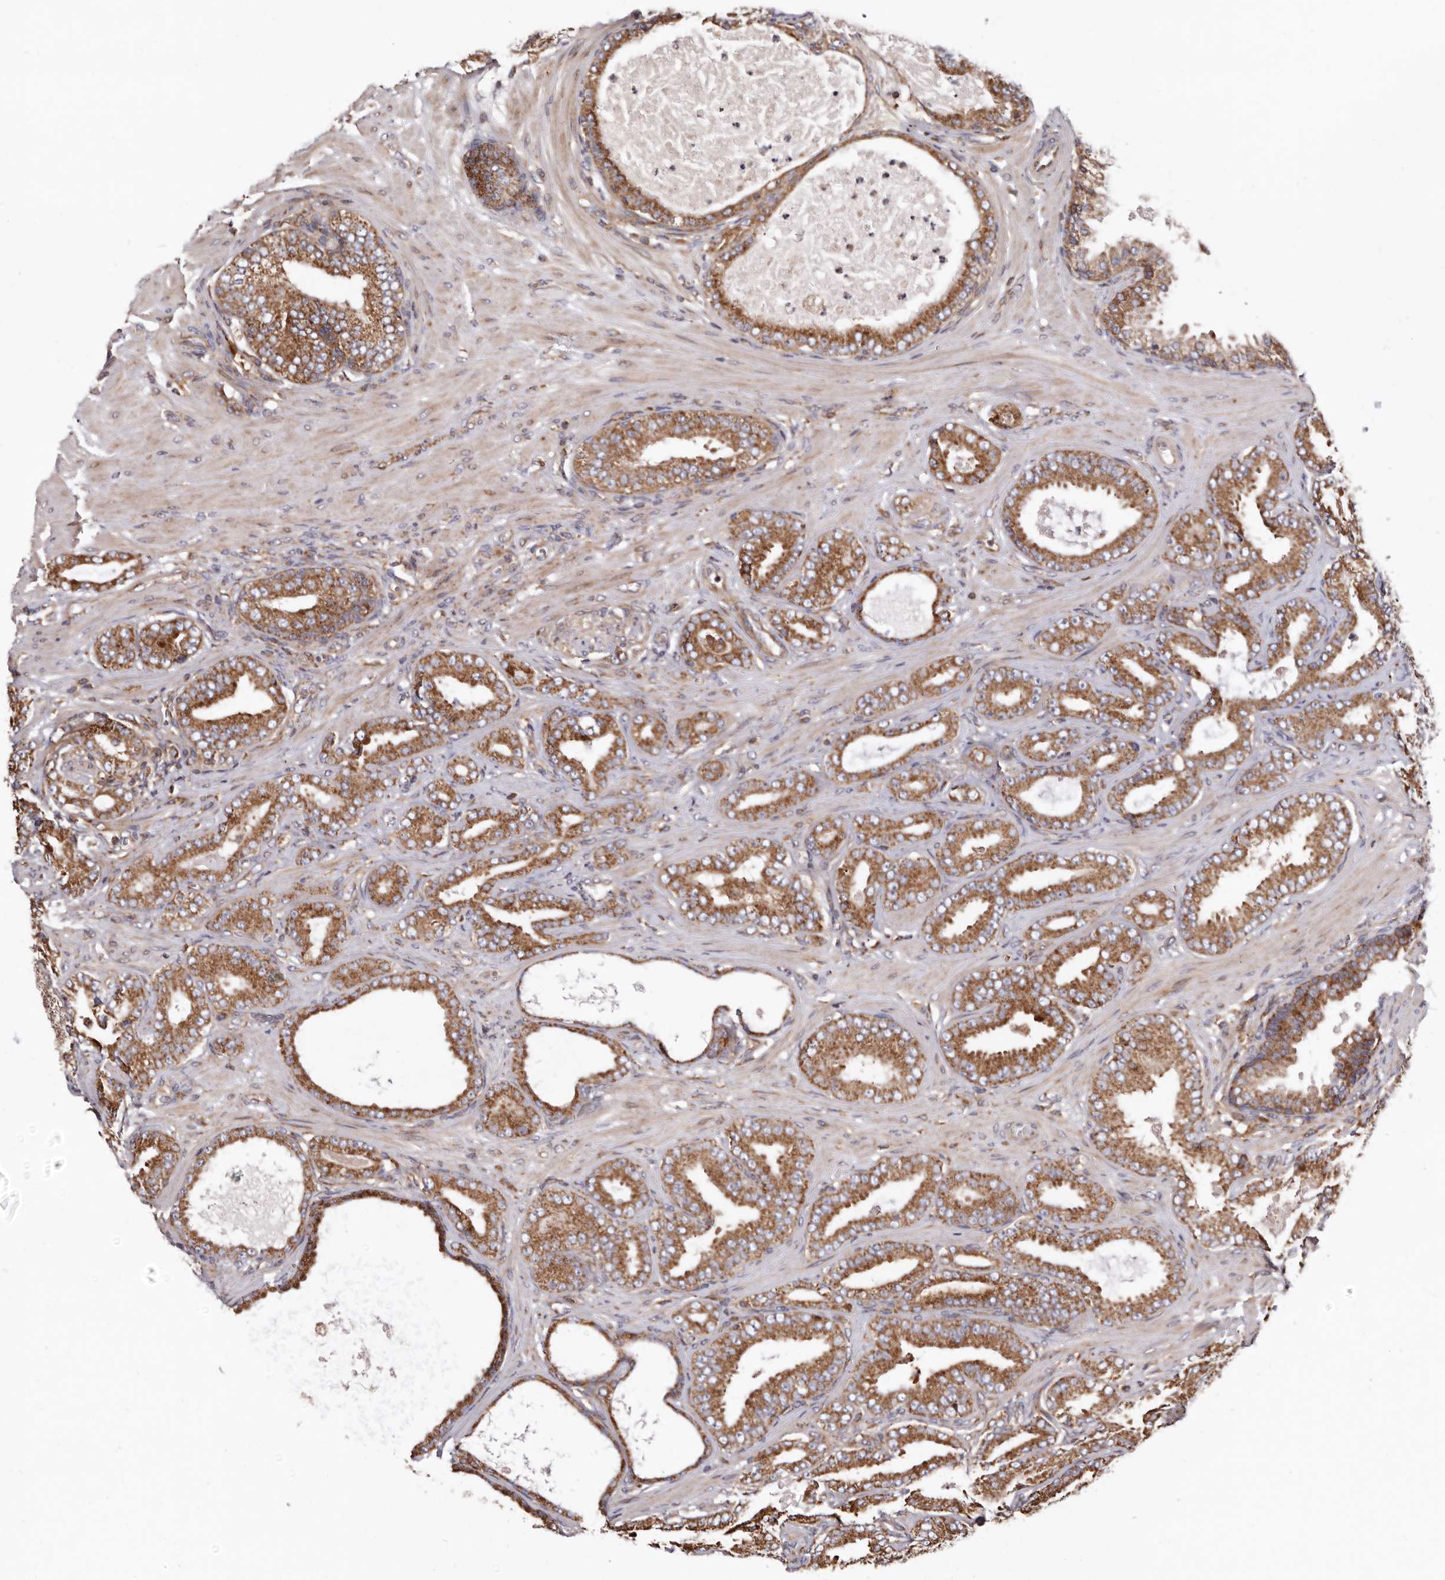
{"staining": {"intensity": "moderate", "quantity": ">75%", "location": "cytoplasmic/membranous"}, "tissue": "prostate cancer", "cell_type": "Tumor cells", "image_type": "cancer", "snomed": [{"axis": "morphology", "description": "Adenocarcinoma, Low grade"}, {"axis": "topography", "description": "Prostate"}], "caption": "Protein expression analysis of human prostate adenocarcinoma (low-grade) reveals moderate cytoplasmic/membranous positivity in about >75% of tumor cells. (DAB (3,3'-diaminobenzidine) IHC, brown staining for protein, blue staining for nuclei).", "gene": "COQ8B", "patient": {"sex": "male", "age": 63}}